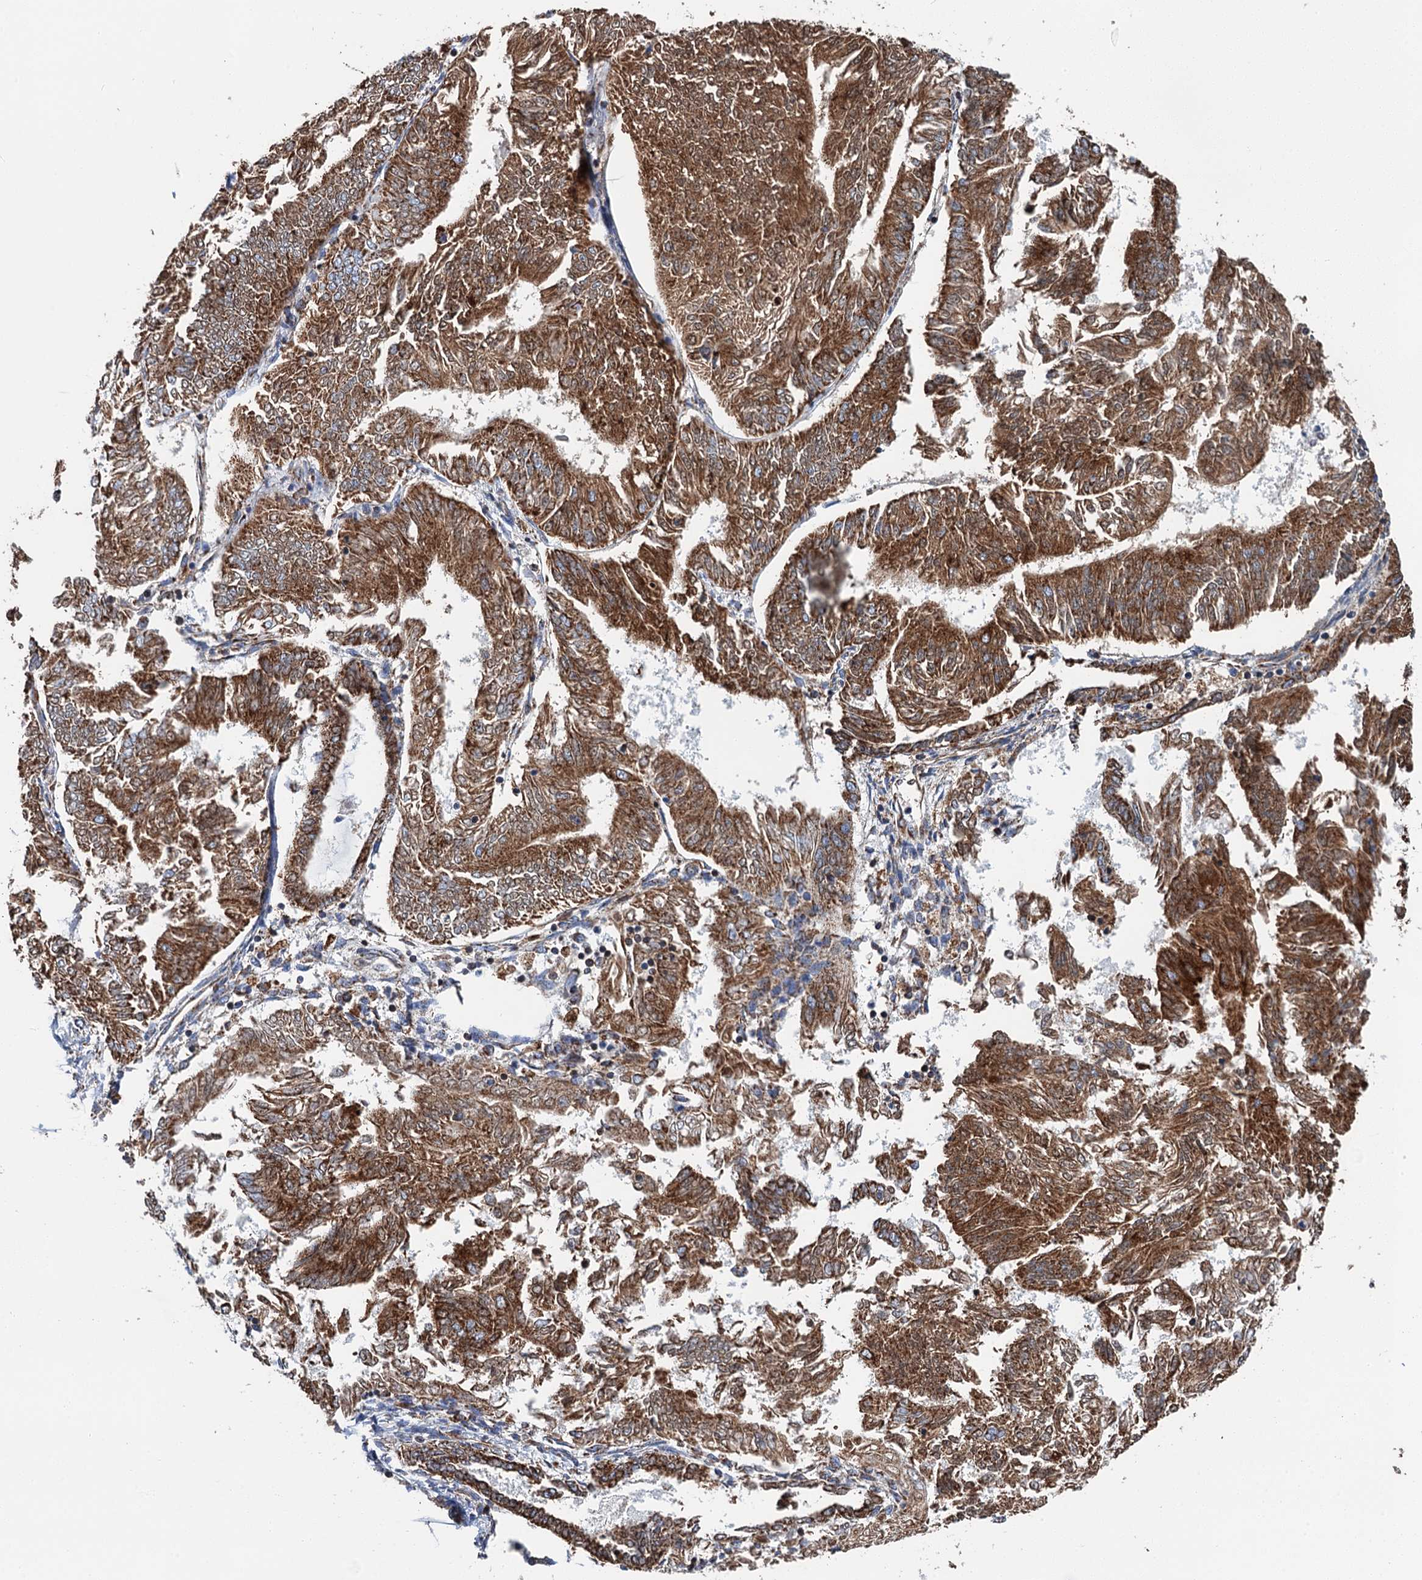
{"staining": {"intensity": "strong", "quantity": ">75%", "location": "cytoplasmic/membranous"}, "tissue": "endometrial cancer", "cell_type": "Tumor cells", "image_type": "cancer", "snomed": [{"axis": "morphology", "description": "Adenocarcinoma, NOS"}, {"axis": "topography", "description": "Endometrium"}], "caption": "Immunohistochemistry (IHC) photomicrograph of neoplastic tissue: human endometrial cancer (adenocarcinoma) stained using immunohistochemistry (IHC) exhibits high levels of strong protein expression localized specifically in the cytoplasmic/membranous of tumor cells, appearing as a cytoplasmic/membranous brown color.", "gene": "IVD", "patient": {"sex": "female", "age": 58}}